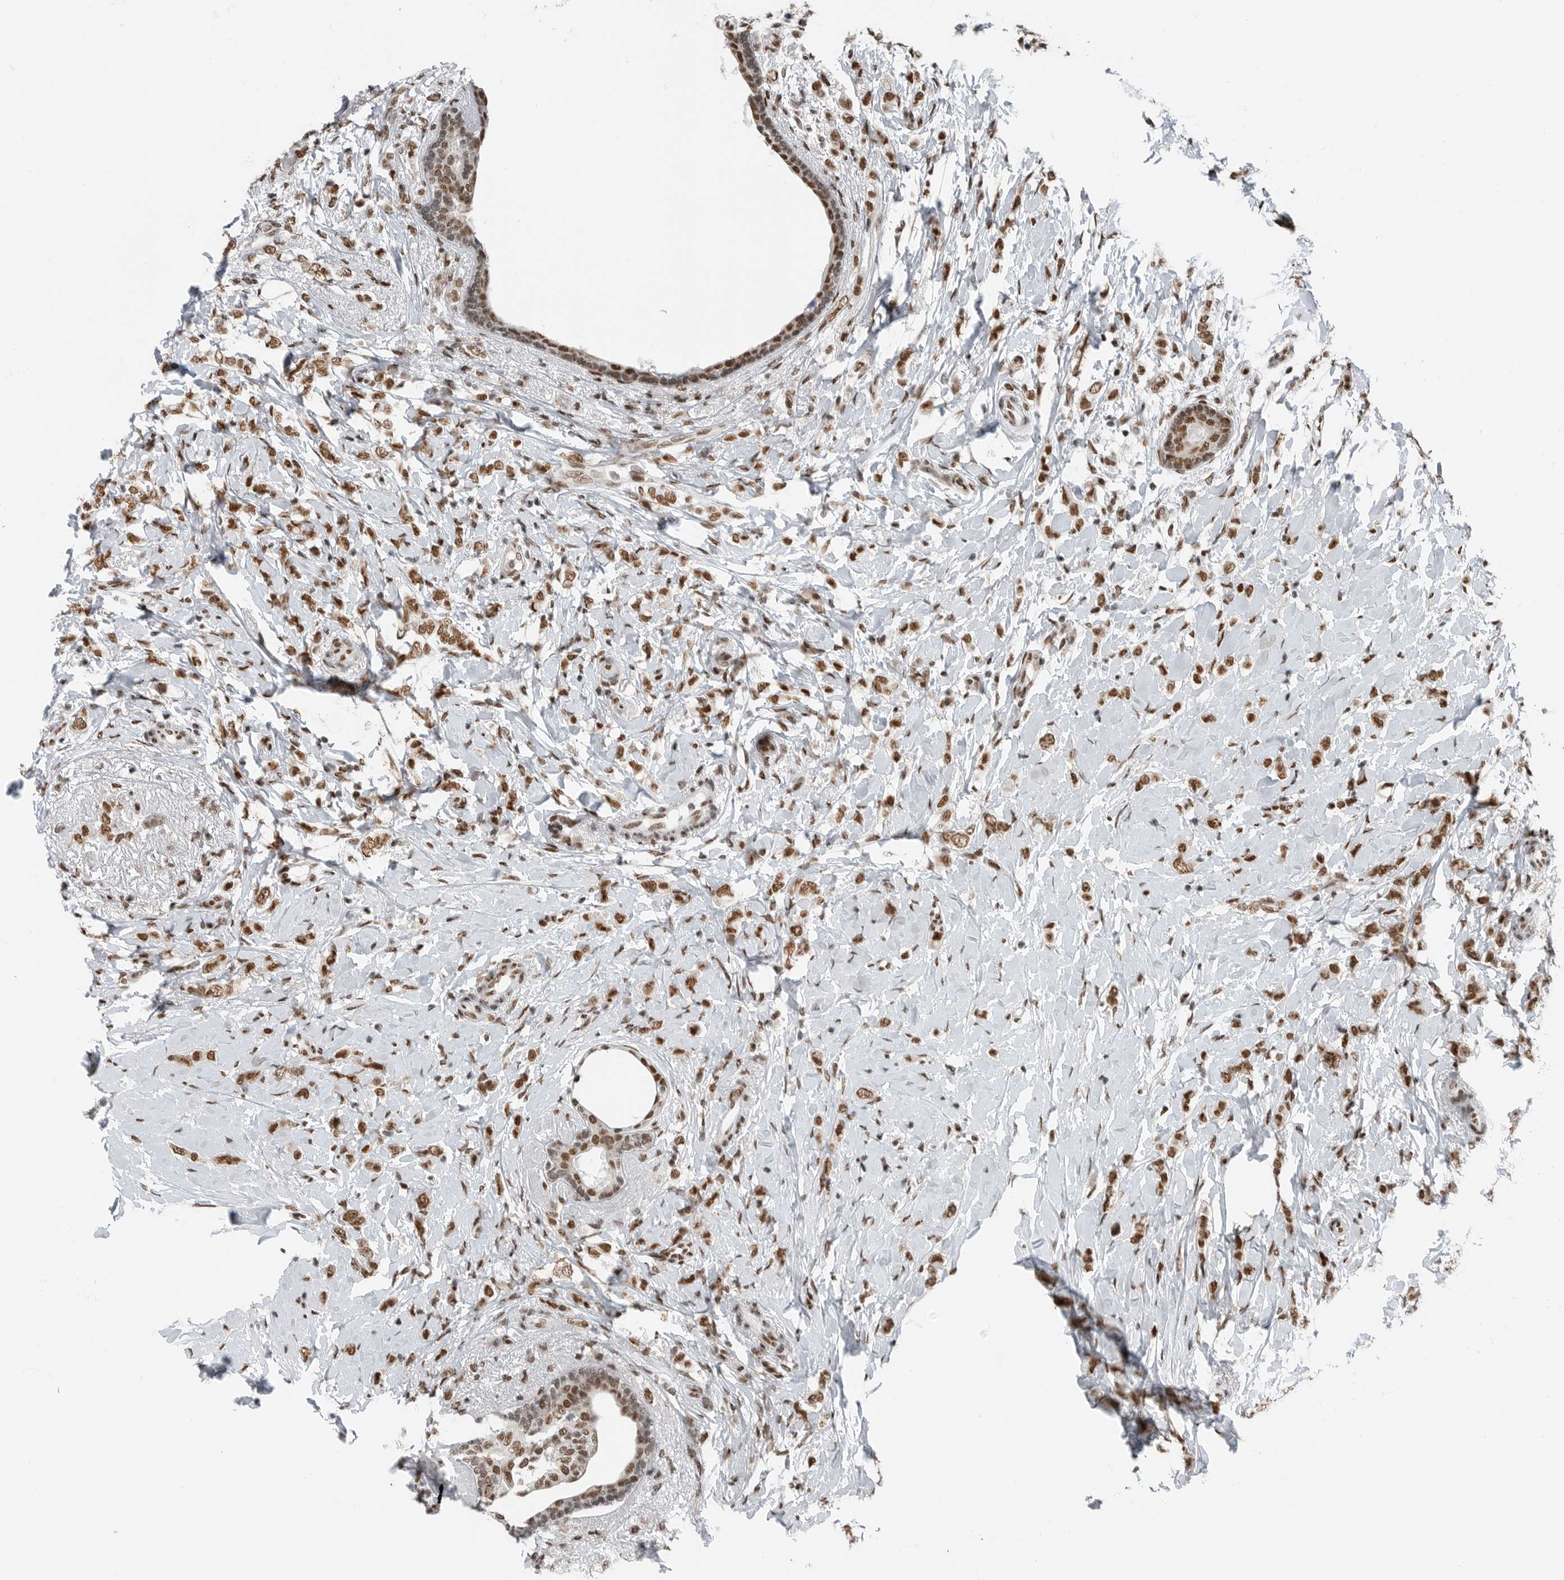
{"staining": {"intensity": "moderate", "quantity": ">75%", "location": "nuclear"}, "tissue": "breast cancer", "cell_type": "Tumor cells", "image_type": "cancer", "snomed": [{"axis": "morphology", "description": "Normal tissue, NOS"}, {"axis": "morphology", "description": "Lobular carcinoma"}, {"axis": "topography", "description": "Breast"}], "caption": "A photomicrograph of lobular carcinoma (breast) stained for a protein reveals moderate nuclear brown staining in tumor cells.", "gene": "BLZF1", "patient": {"sex": "female", "age": 47}}